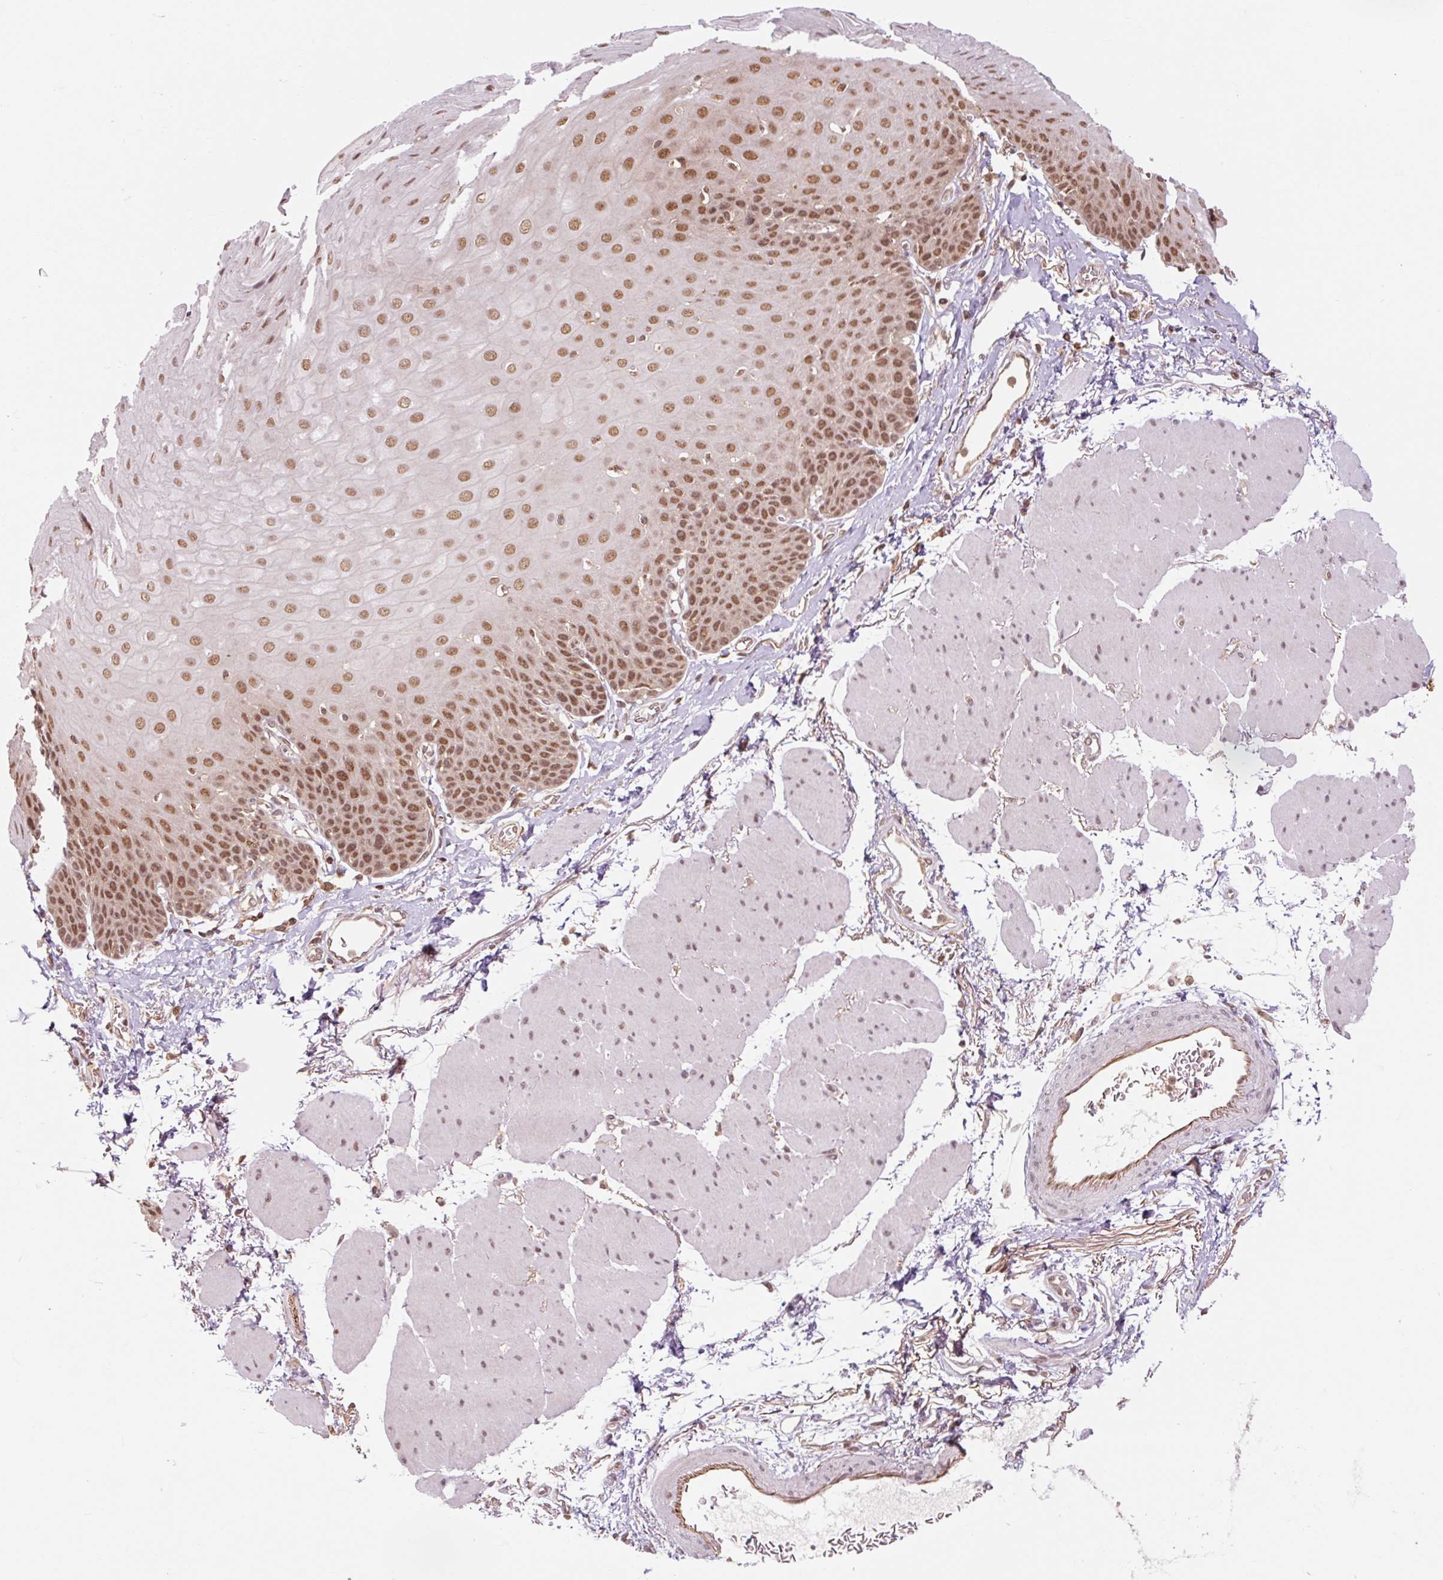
{"staining": {"intensity": "moderate", "quantity": ">75%", "location": "nuclear"}, "tissue": "esophagus", "cell_type": "Squamous epithelial cells", "image_type": "normal", "snomed": [{"axis": "morphology", "description": "Normal tissue, NOS"}, {"axis": "topography", "description": "Esophagus"}], "caption": "A brown stain shows moderate nuclear expression of a protein in squamous epithelial cells of benign human esophagus. Nuclei are stained in blue.", "gene": "CSTF1", "patient": {"sex": "female", "age": 81}}